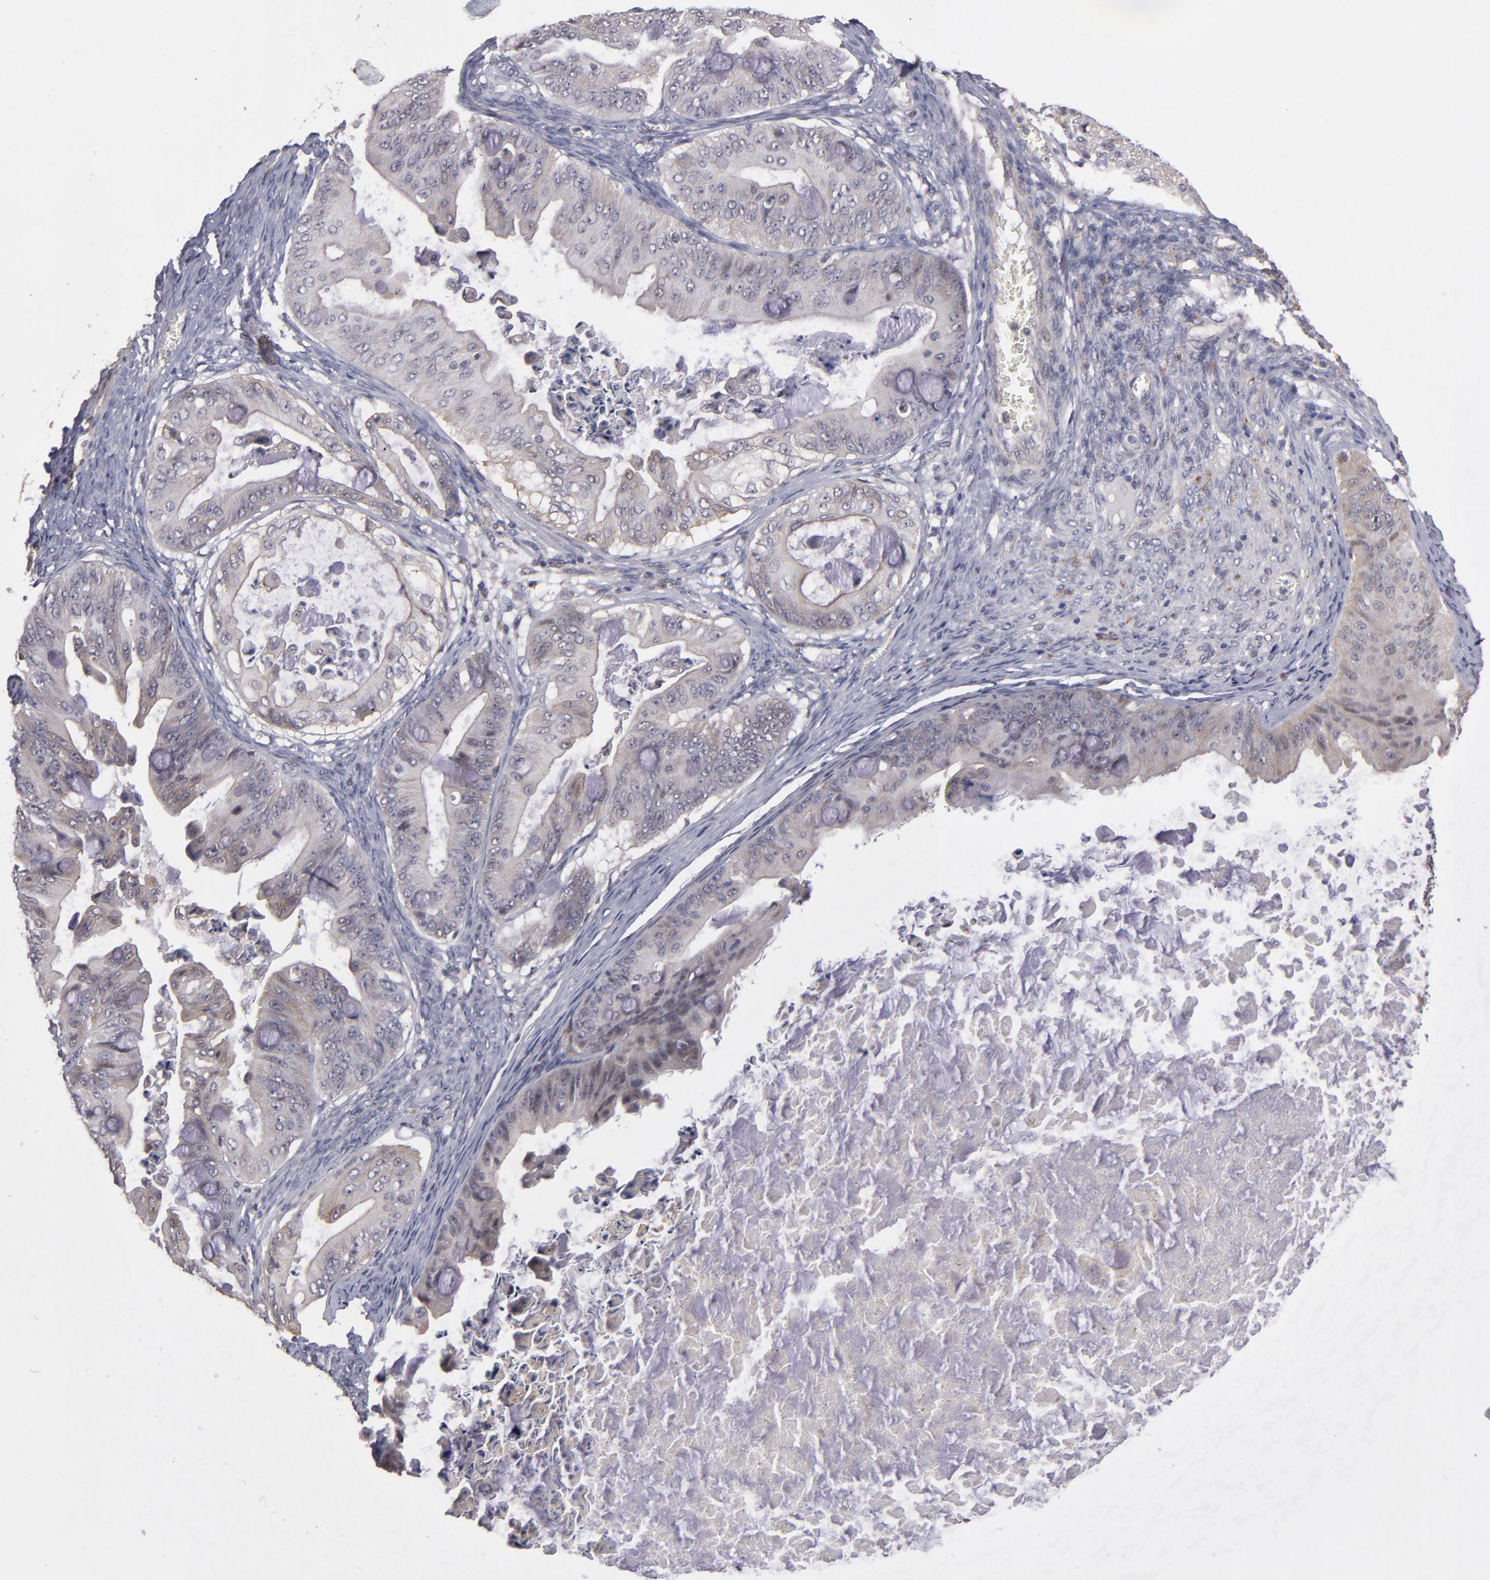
{"staining": {"intensity": "weak", "quantity": ">75%", "location": "cytoplasmic/membranous,nuclear"}, "tissue": "ovarian cancer", "cell_type": "Tumor cells", "image_type": "cancer", "snomed": [{"axis": "morphology", "description": "Cystadenocarcinoma, mucinous, NOS"}, {"axis": "topography", "description": "Ovary"}], "caption": "Immunohistochemical staining of human ovarian cancer exhibits weak cytoplasmic/membranous and nuclear protein expression in about >75% of tumor cells.", "gene": "CTSO", "patient": {"sex": "female", "age": 37}}